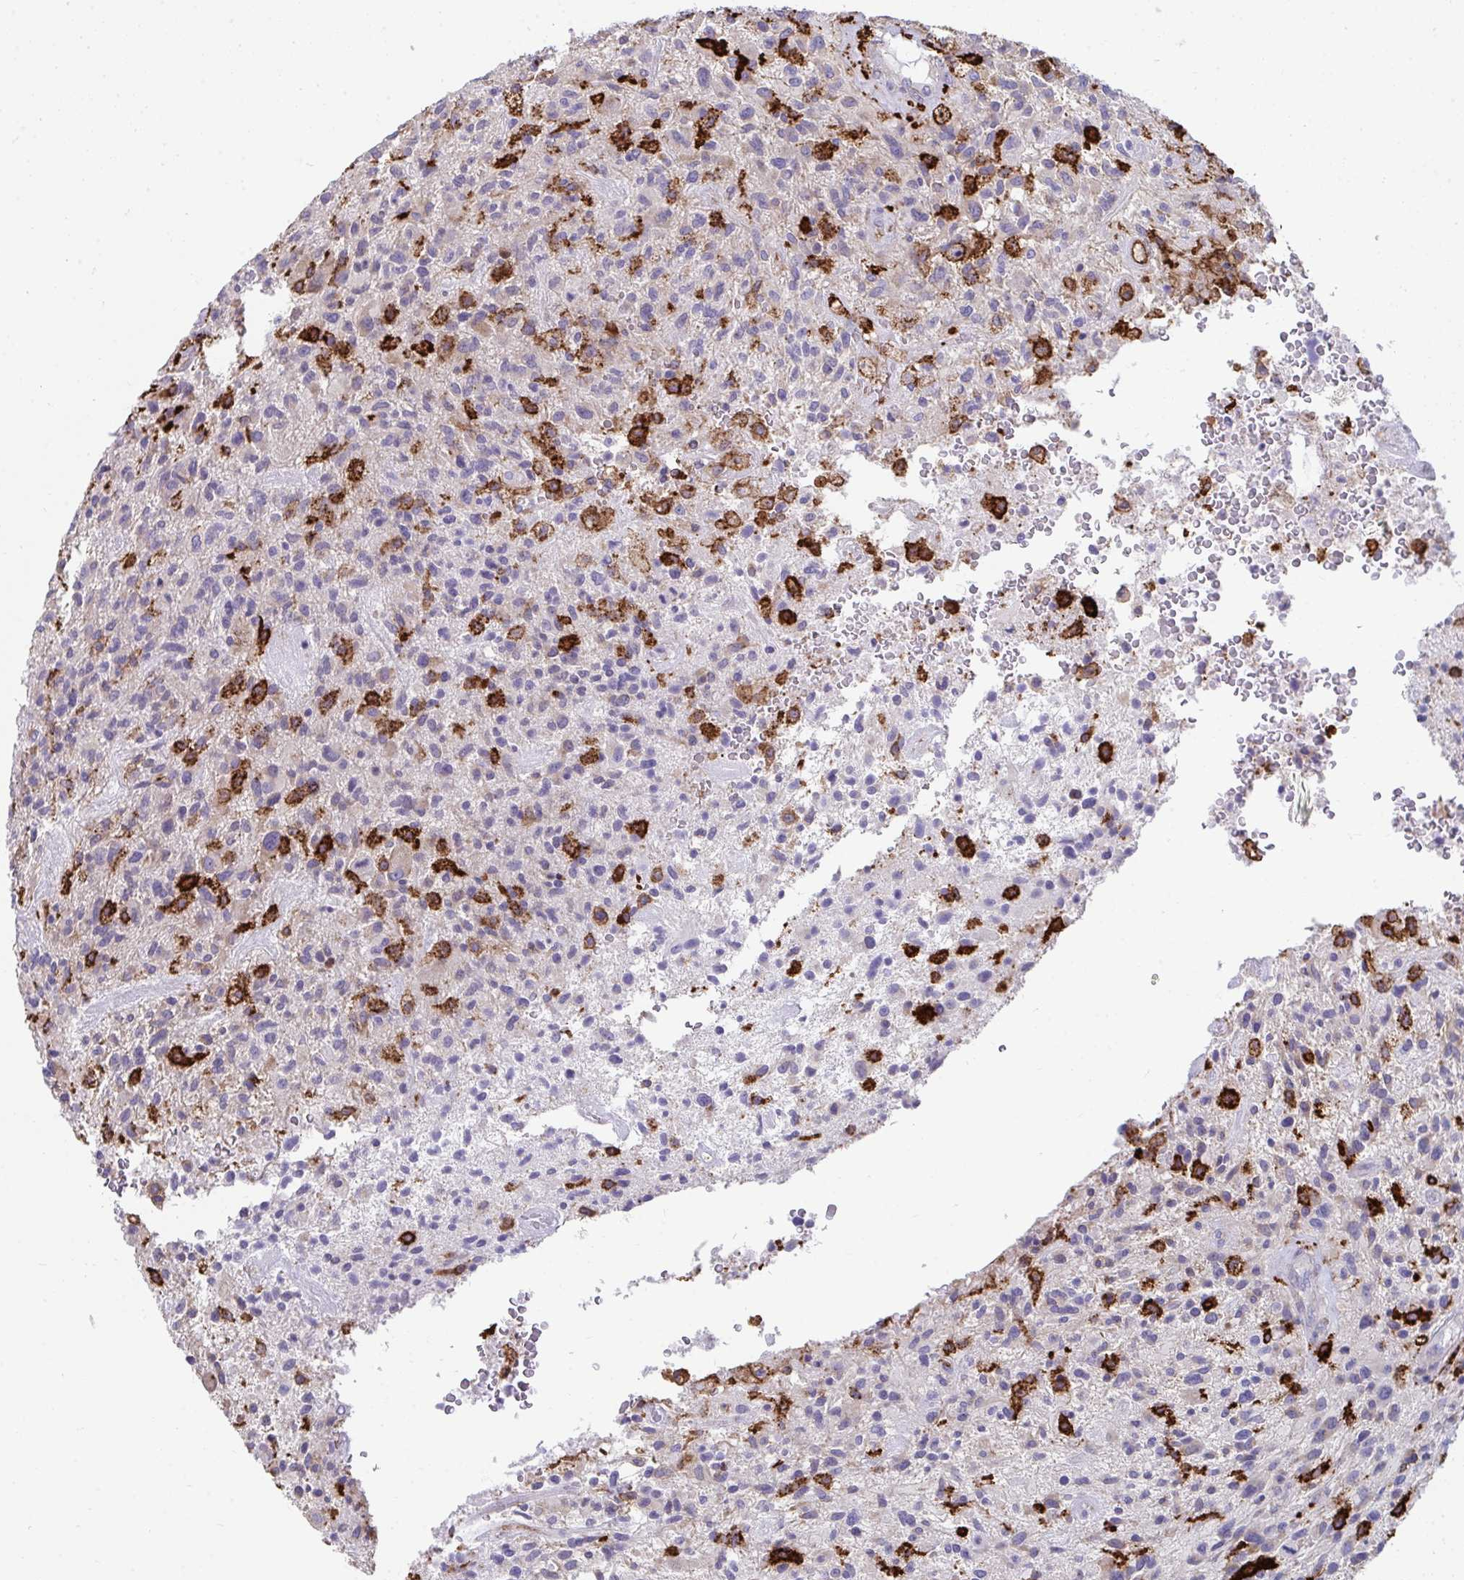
{"staining": {"intensity": "negative", "quantity": "none", "location": "none"}, "tissue": "glioma", "cell_type": "Tumor cells", "image_type": "cancer", "snomed": [{"axis": "morphology", "description": "Glioma, malignant, High grade"}, {"axis": "topography", "description": "Brain"}], "caption": "Protein analysis of glioma demonstrates no significant expression in tumor cells. (Stains: DAB (3,3'-diaminobenzidine) IHC with hematoxylin counter stain, Microscopy: brightfield microscopy at high magnification).", "gene": "CD163", "patient": {"sex": "male", "age": 47}}